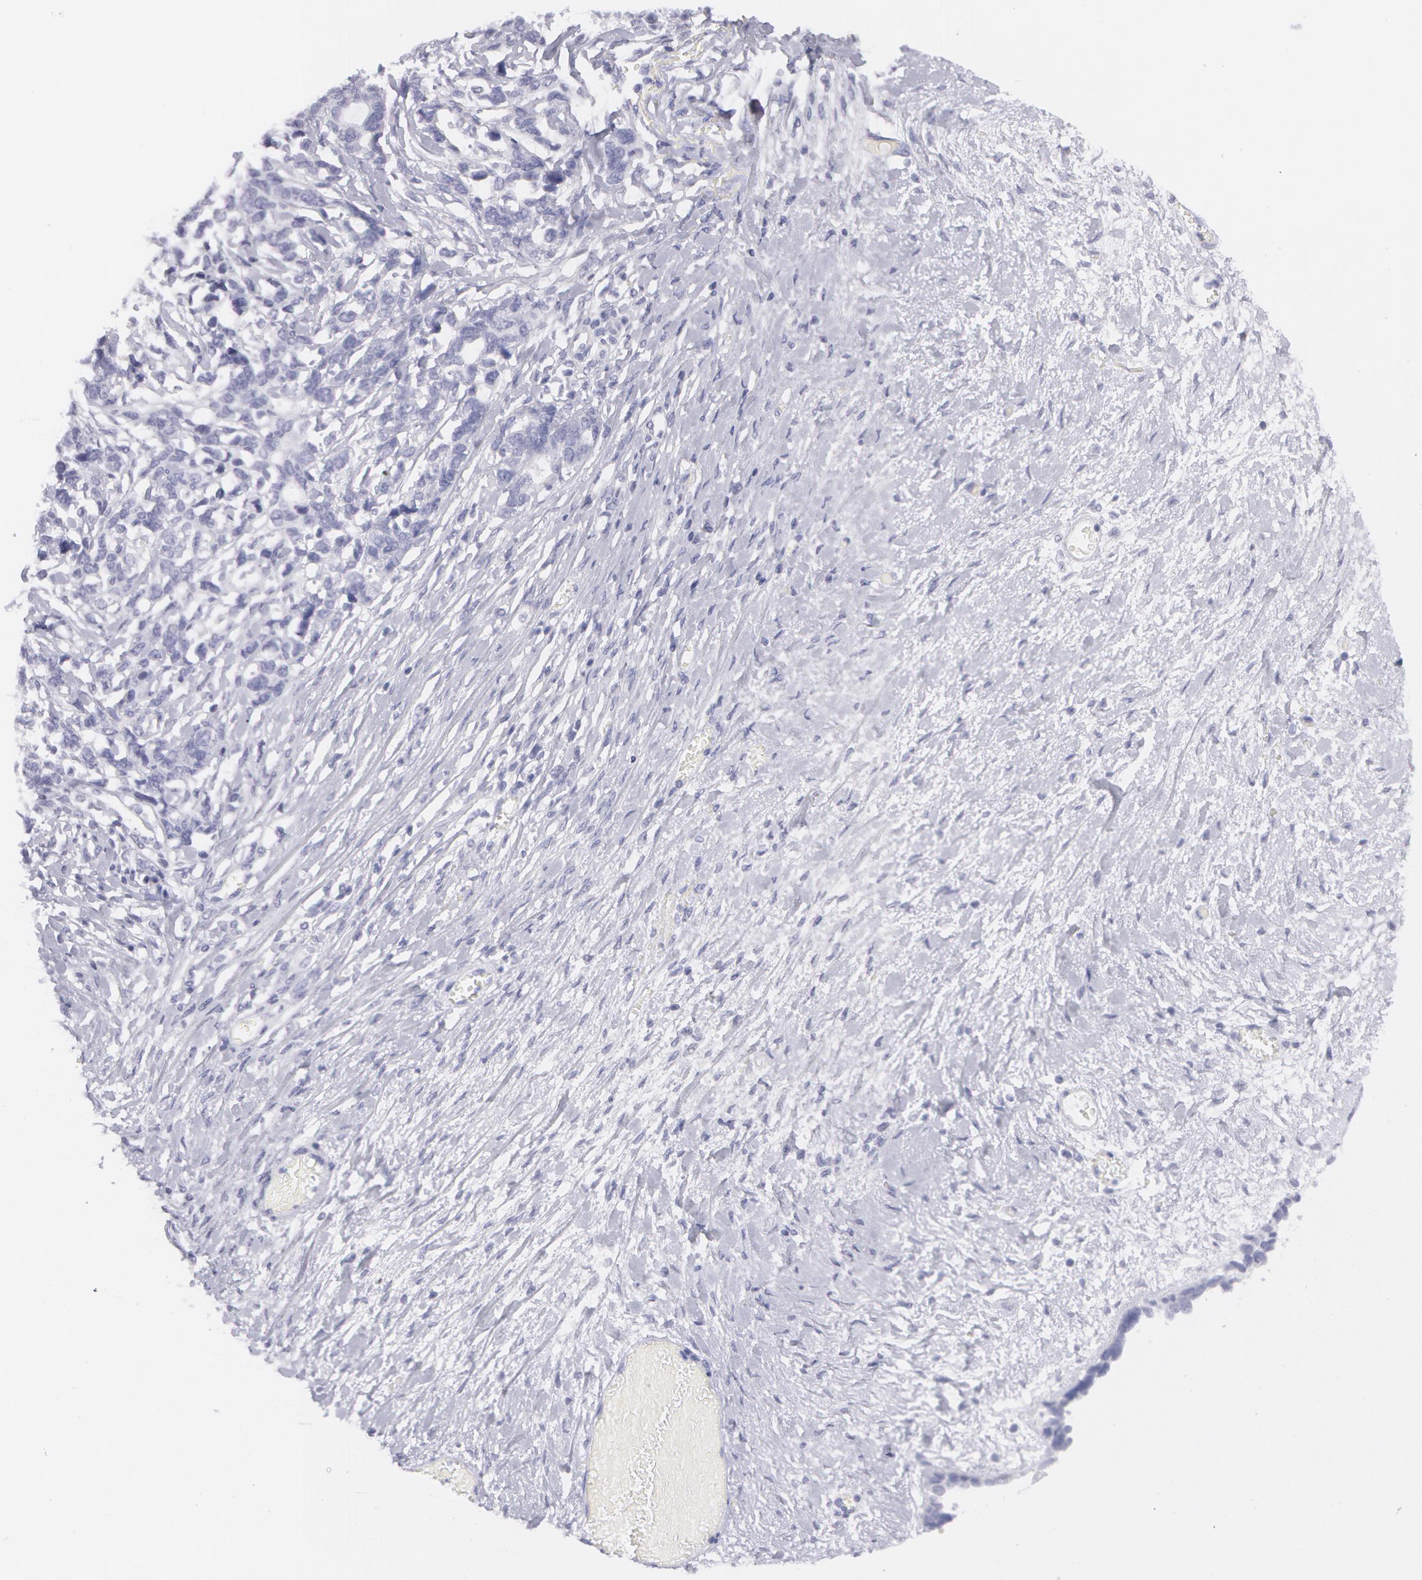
{"staining": {"intensity": "negative", "quantity": "none", "location": "none"}, "tissue": "ovarian cancer", "cell_type": "Tumor cells", "image_type": "cancer", "snomed": [{"axis": "morphology", "description": "Cystadenocarcinoma, serous, NOS"}, {"axis": "topography", "description": "Ovary"}], "caption": "Immunohistochemical staining of serous cystadenocarcinoma (ovarian) shows no significant positivity in tumor cells. The staining is performed using DAB brown chromogen with nuclei counter-stained in using hematoxylin.", "gene": "AMACR", "patient": {"sex": "female", "age": 69}}